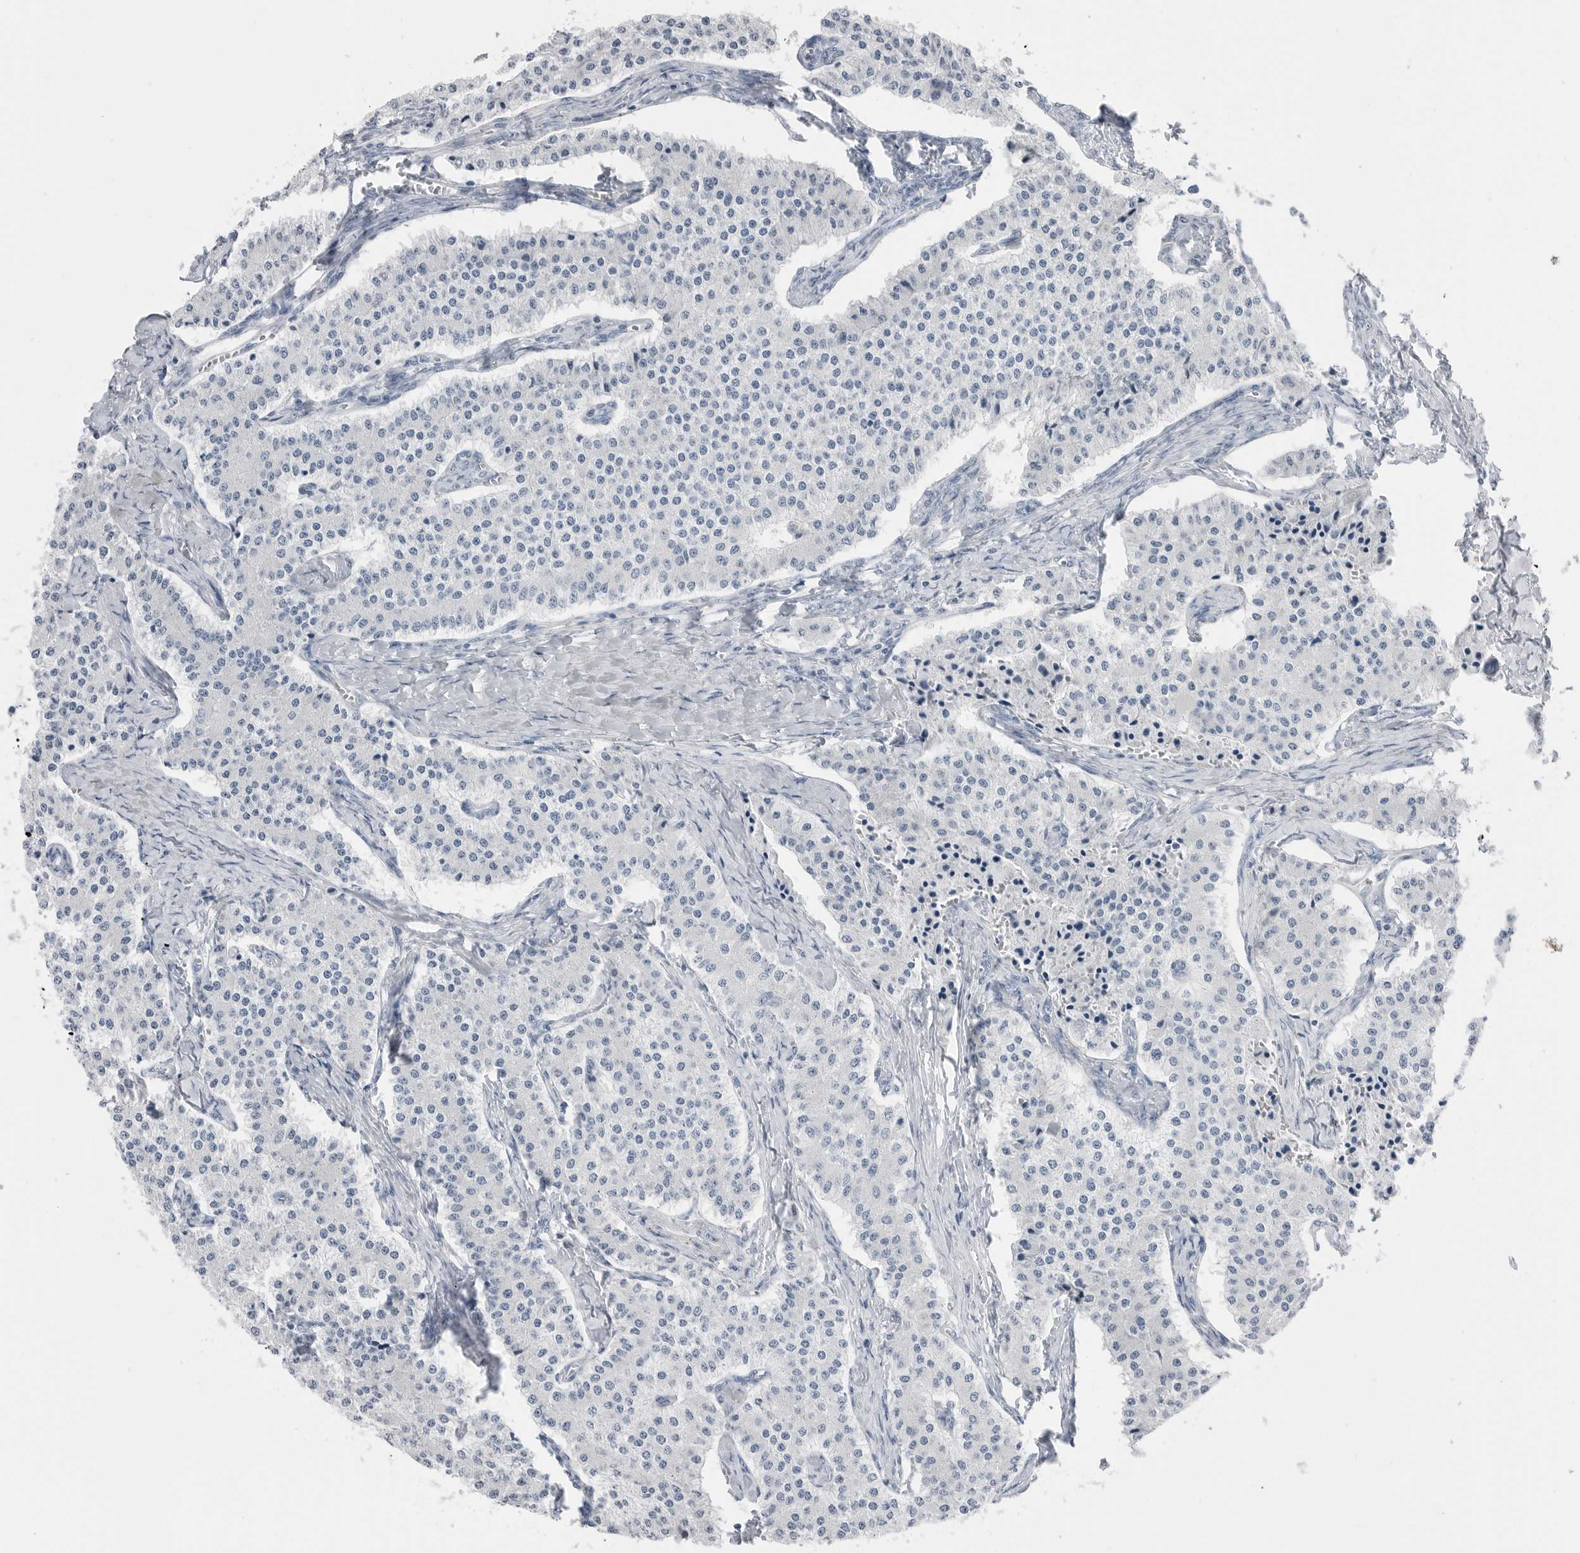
{"staining": {"intensity": "negative", "quantity": "none", "location": "none"}, "tissue": "carcinoid", "cell_type": "Tumor cells", "image_type": "cancer", "snomed": [{"axis": "morphology", "description": "Carcinoid, malignant, NOS"}, {"axis": "topography", "description": "Colon"}], "caption": "Immunohistochemistry image of neoplastic tissue: human carcinoid stained with DAB (3,3'-diaminobenzidine) displays no significant protein expression in tumor cells.", "gene": "ABHD12", "patient": {"sex": "female", "age": 52}}